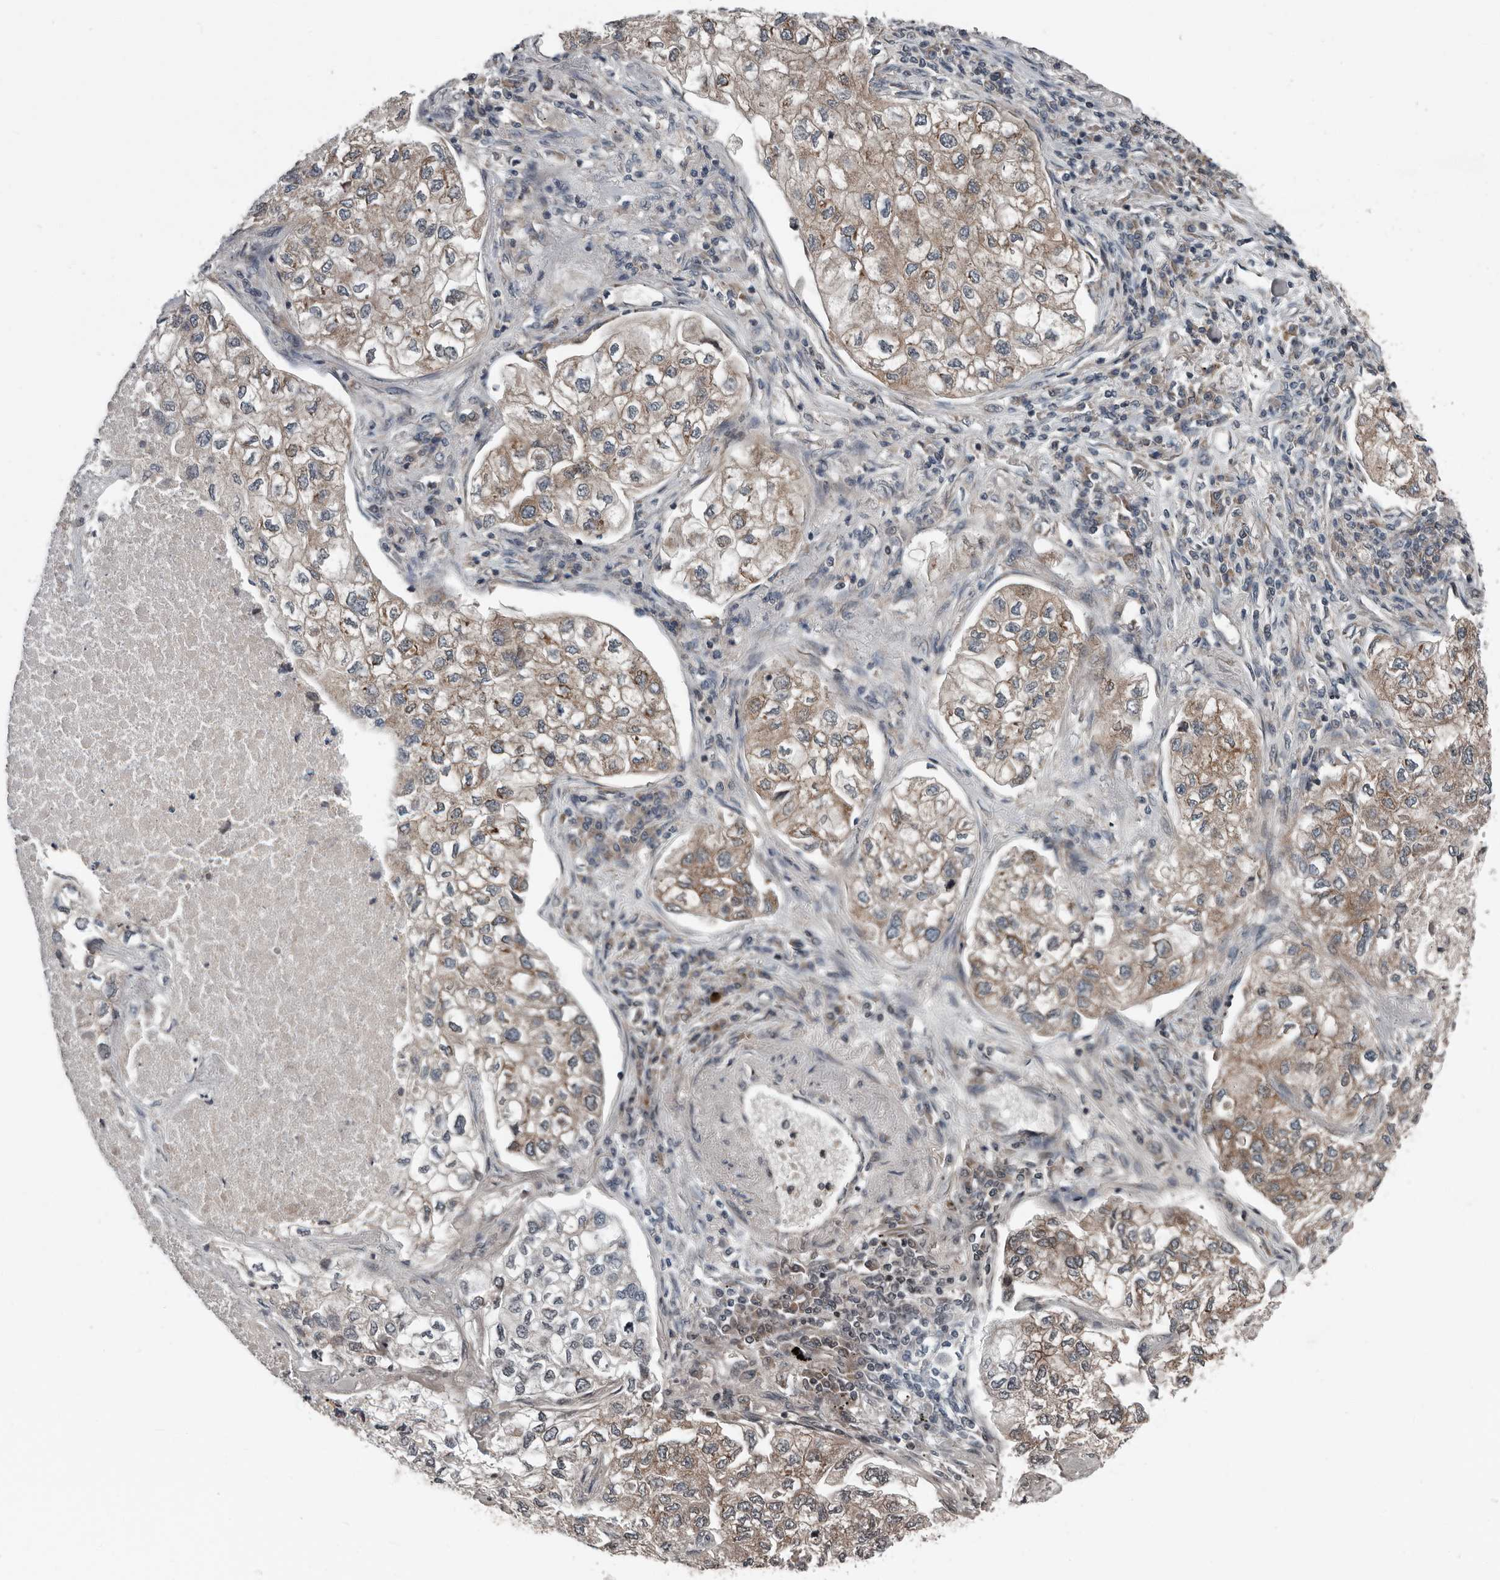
{"staining": {"intensity": "moderate", "quantity": ">75%", "location": "cytoplasmic/membranous"}, "tissue": "lung cancer", "cell_type": "Tumor cells", "image_type": "cancer", "snomed": [{"axis": "morphology", "description": "Adenocarcinoma, NOS"}, {"axis": "topography", "description": "Lung"}], "caption": "This histopathology image displays adenocarcinoma (lung) stained with IHC to label a protein in brown. The cytoplasmic/membranous of tumor cells show moderate positivity for the protein. Nuclei are counter-stained blue.", "gene": "TMEM199", "patient": {"sex": "male", "age": 63}}